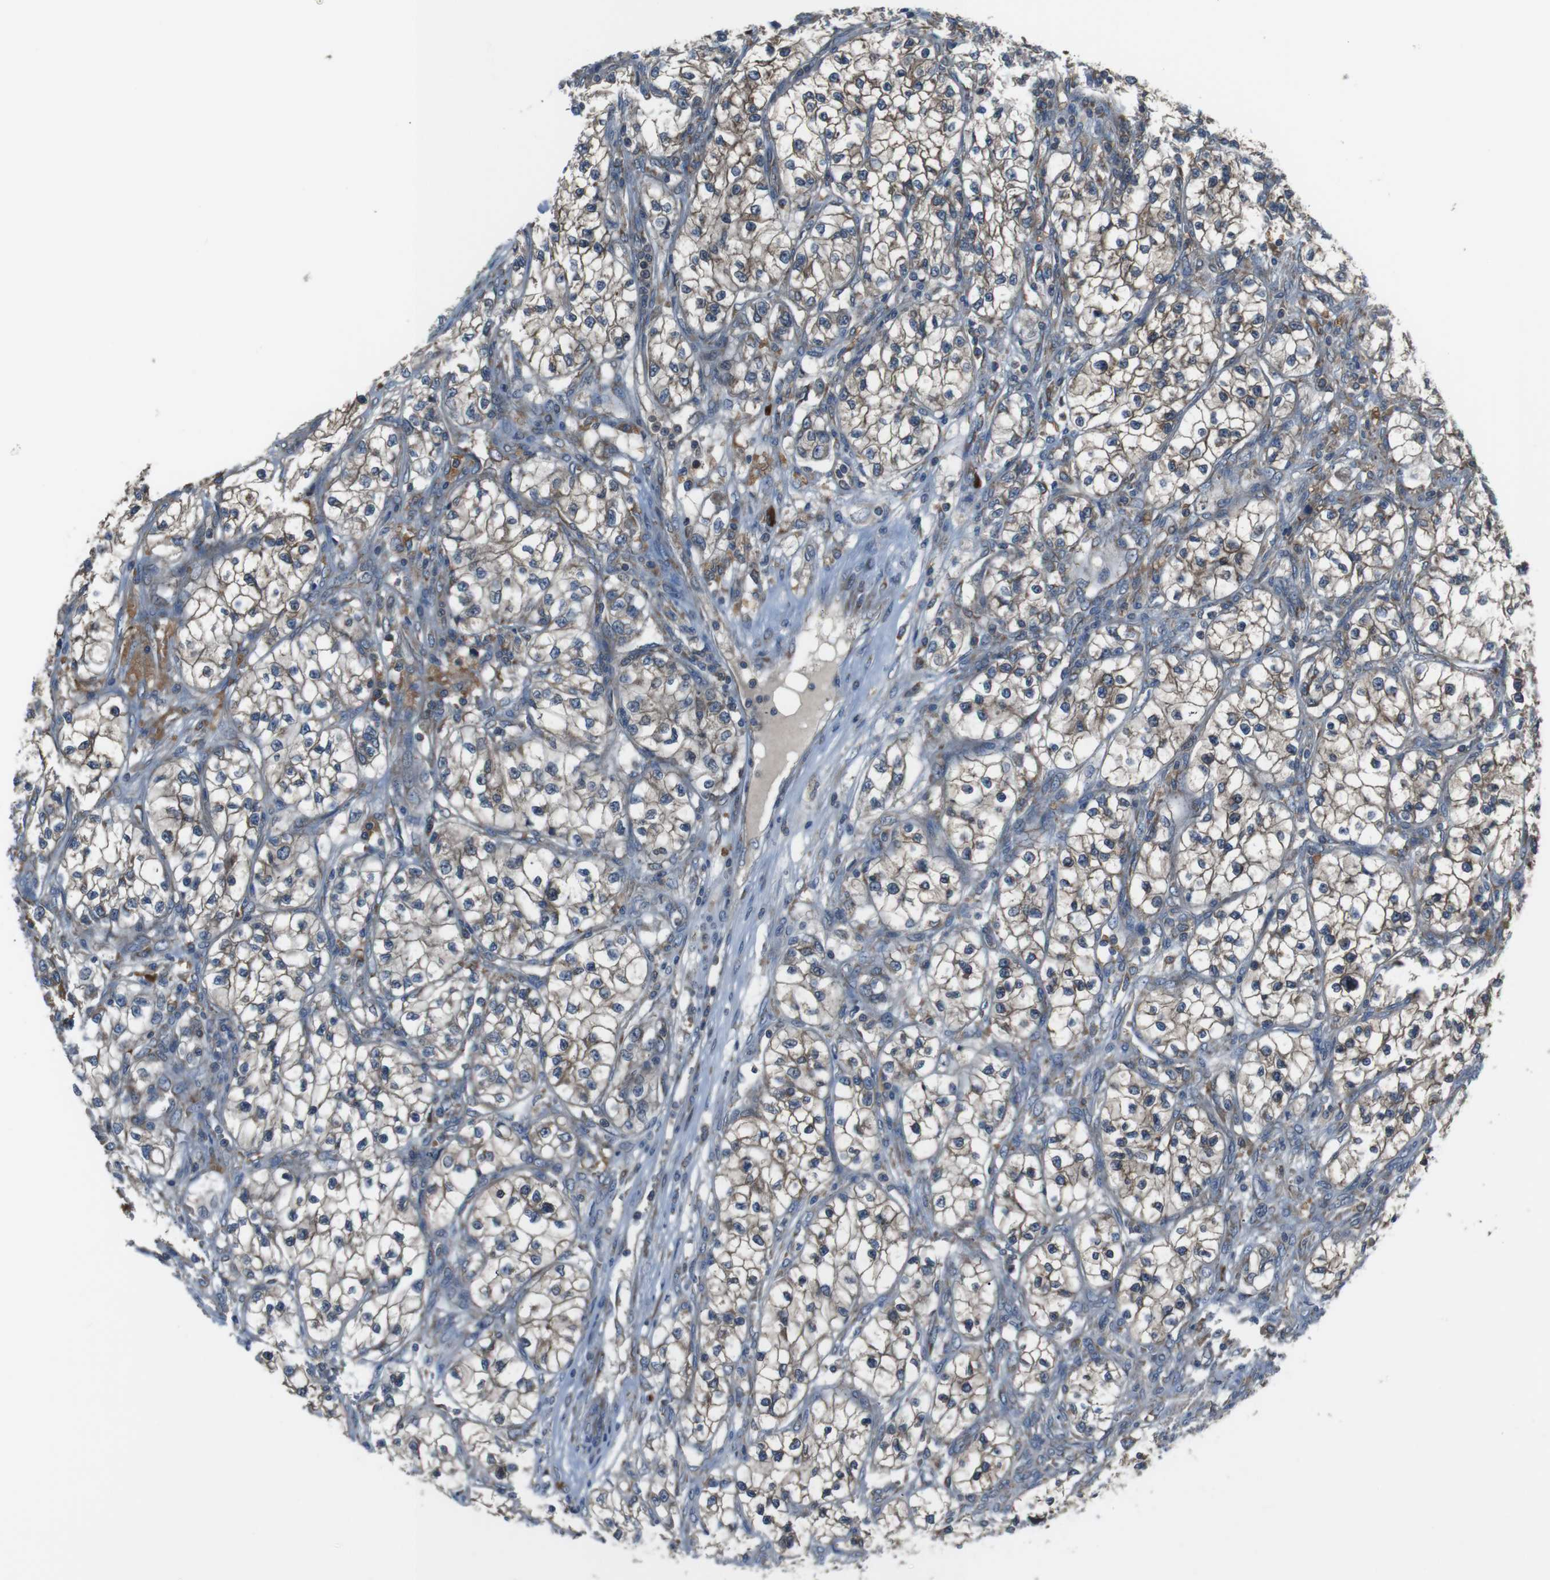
{"staining": {"intensity": "moderate", "quantity": ">75%", "location": "cytoplasmic/membranous"}, "tissue": "renal cancer", "cell_type": "Tumor cells", "image_type": "cancer", "snomed": [{"axis": "morphology", "description": "Adenocarcinoma, NOS"}, {"axis": "topography", "description": "Kidney"}], "caption": "The immunohistochemical stain highlights moderate cytoplasmic/membranous positivity in tumor cells of renal cancer tissue. The staining is performed using DAB (3,3'-diaminobenzidine) brown chromogen to label protein expression. The nuclei are counter-stained blue using hematoxylin.", "gene": "SSR3", "patient": {"sex": "female", "age": 57}}